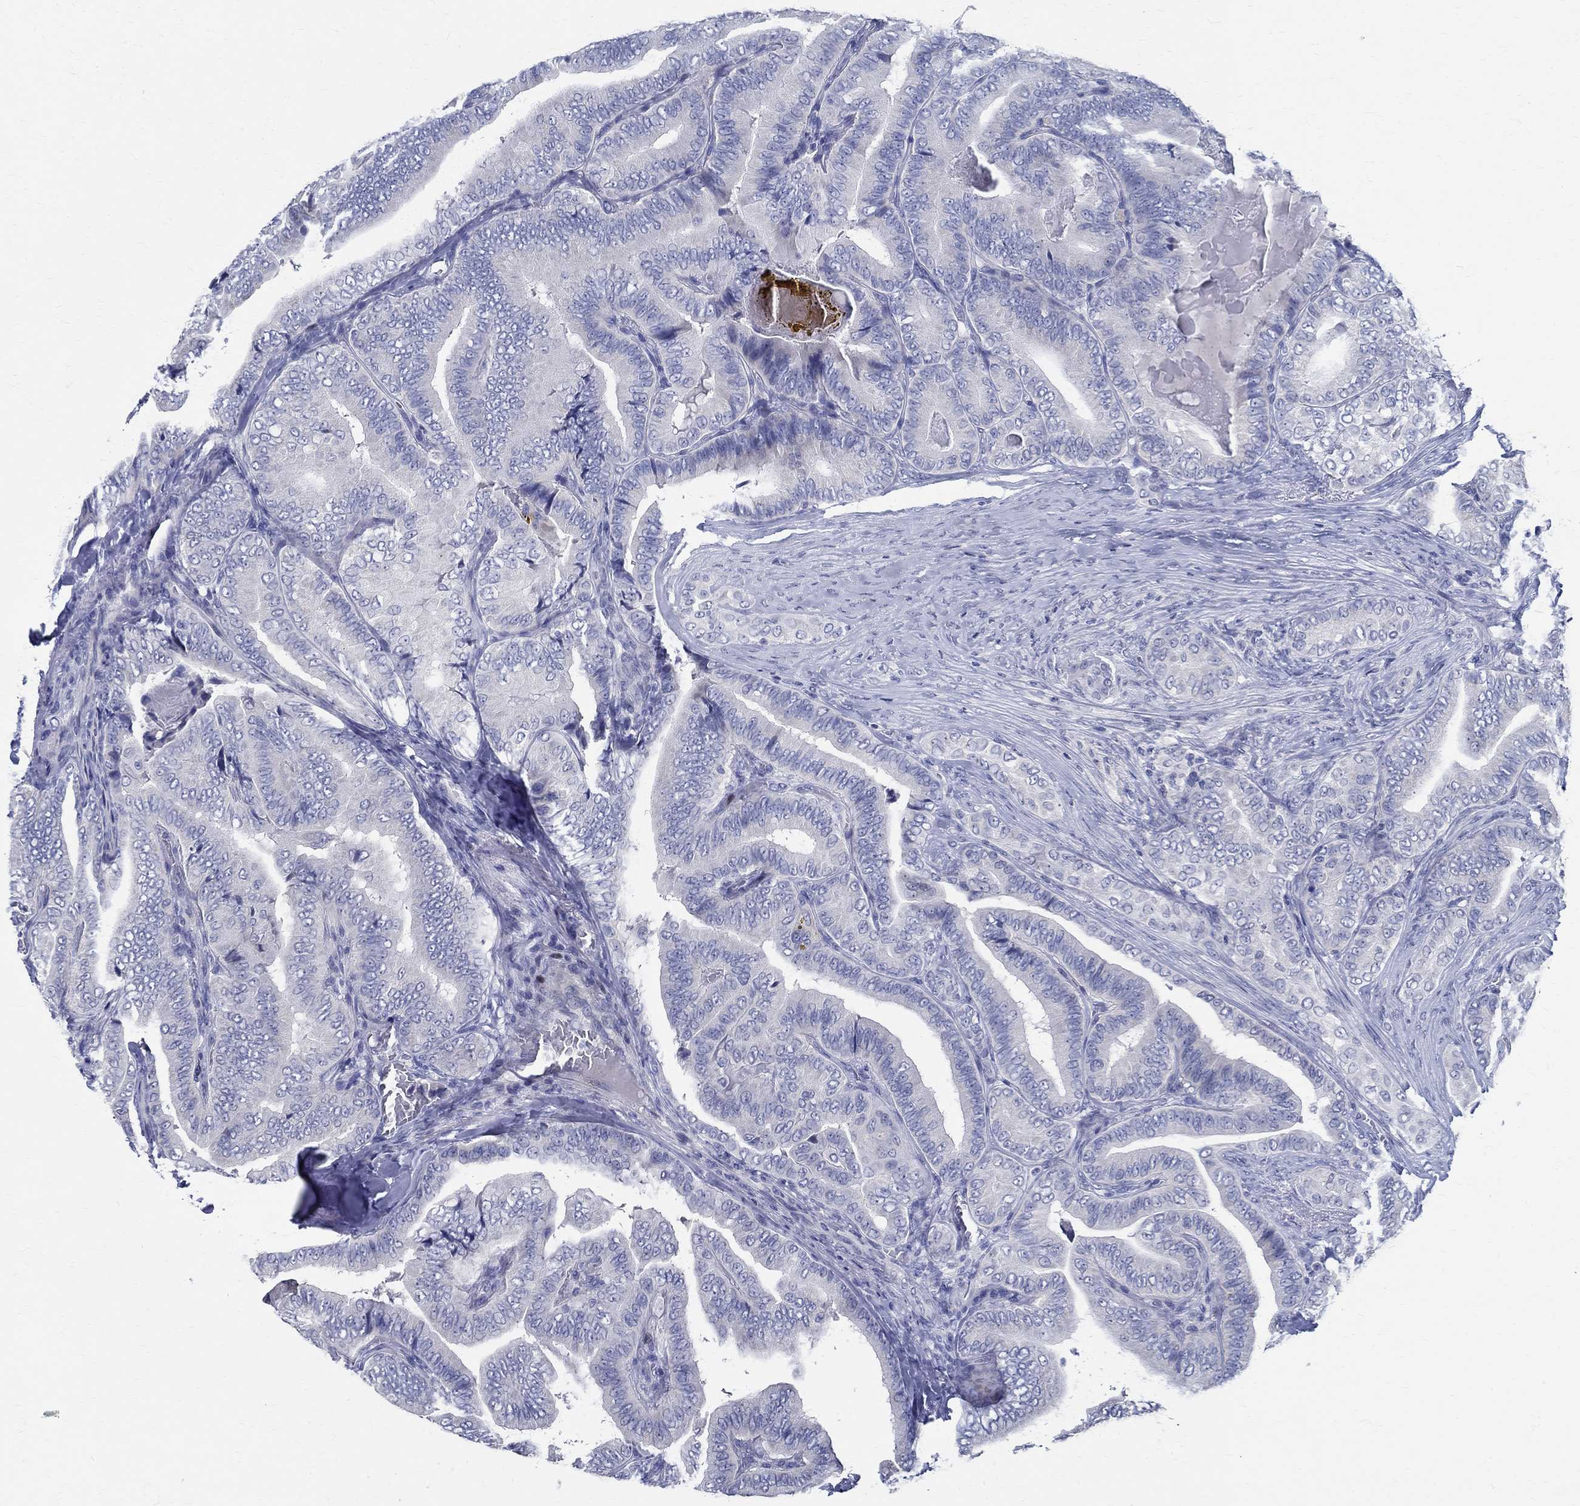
{"staining": {"intensity": "negative", "quantity": "none", "location": "none"}, "tissue": "thyroid cancer", "cell_type": "Tumor cells", "image_type": "cancer", "snomed": [{"axis": "morphology", "description": "Papillary adenocarcinoma, NOS"}, {"axis": "topography", "description": "Thyroid gland"}], "caption": "Immunohistochemistry of human thyroid cancer displays no staining in tumor cells.", "gene": "CETN1", "patient": {"sex": "male", "age": 61}}